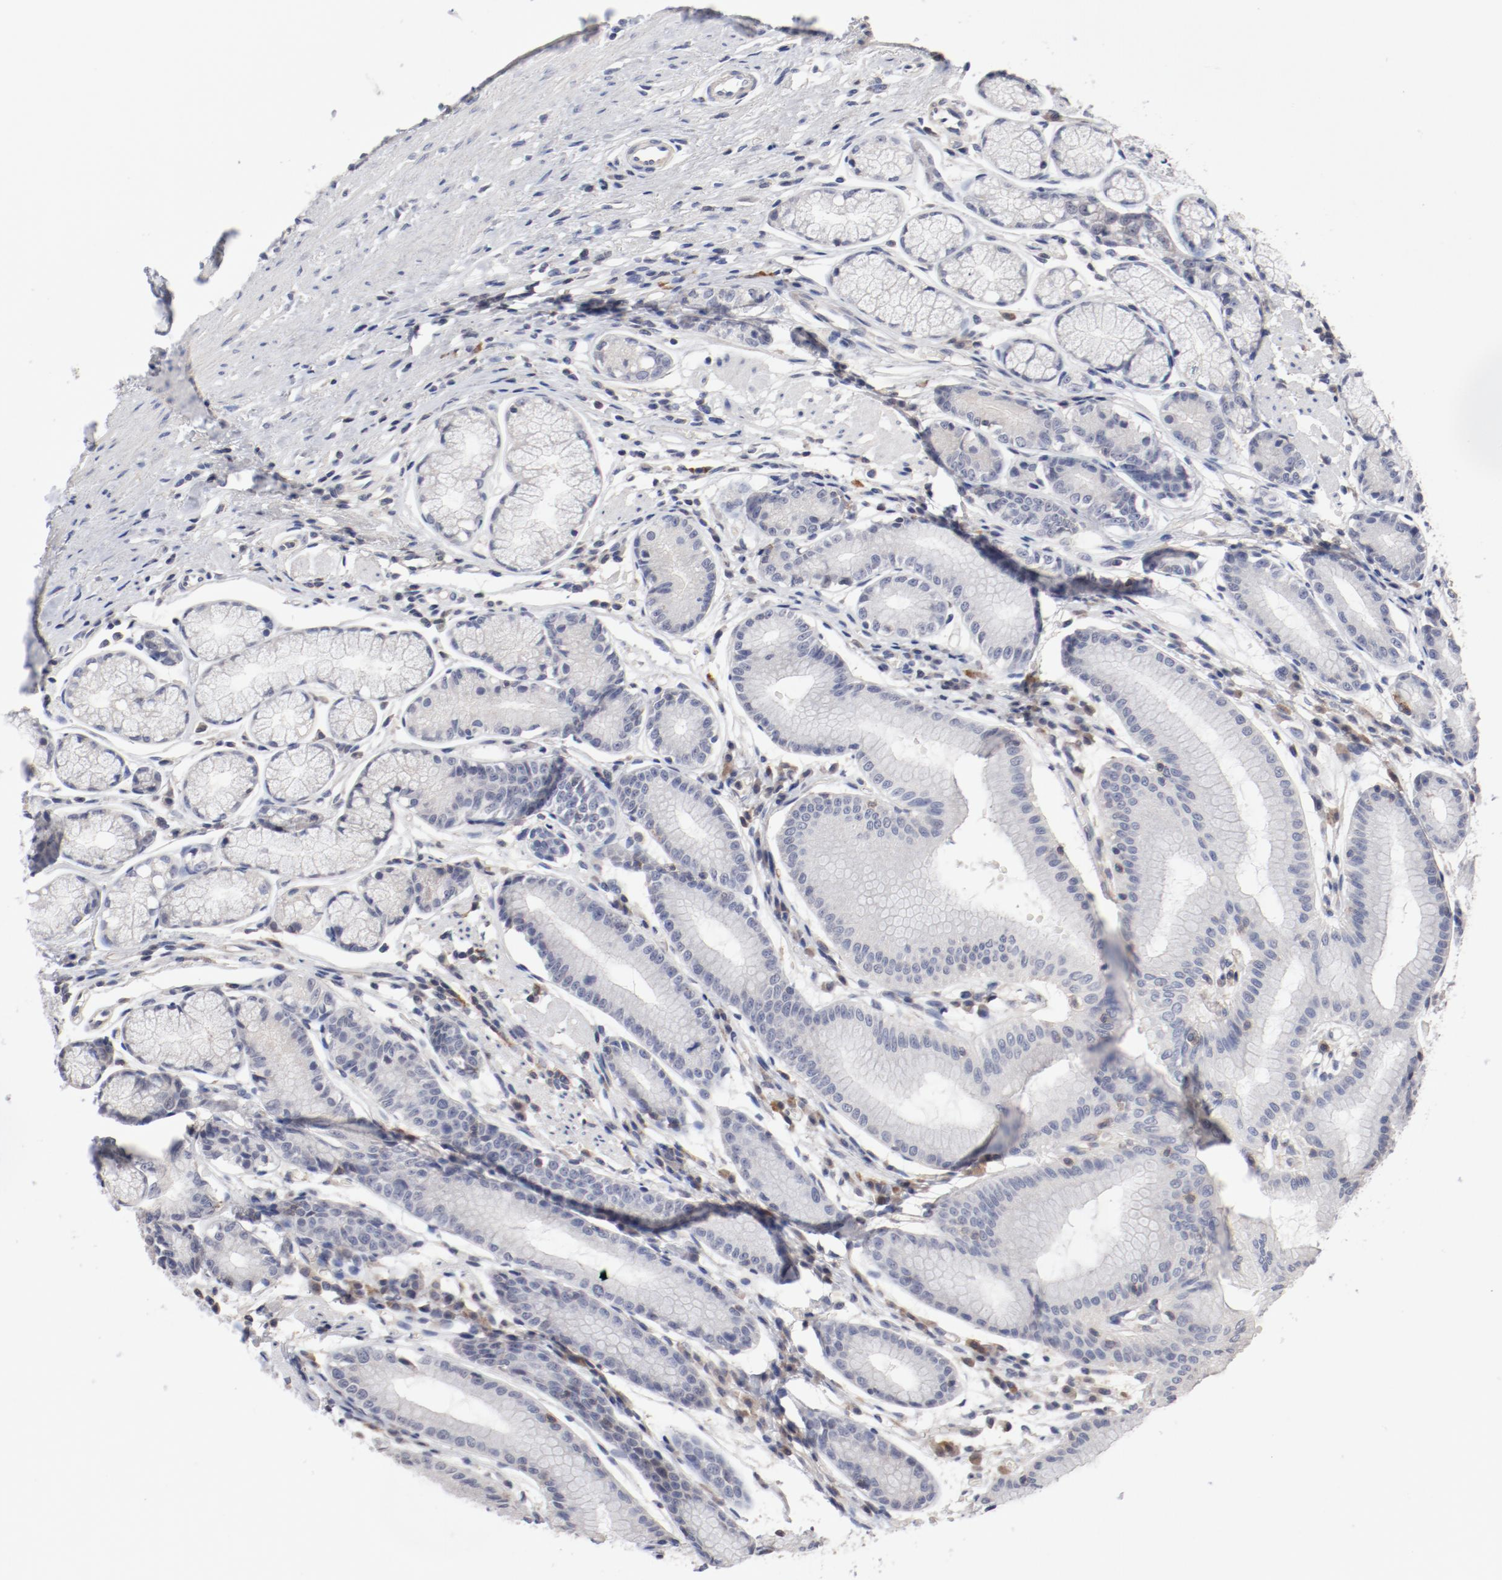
{"staining": {"intensity": "negative", "quantity": "none", "location": "none"}, "tissue": "stomach", "cell_type": "Glandular cells", "image_type": "normal", "snomed": [{"axis": "morphology", "description": "Normal tissue, NOS"}, {"axis": "morphology", "description": "Inflammation, NOS"}, {"axis": "topography", "description": "Stomach, lower"}], "caption": "Immunohistochemistry photomicrograph of unremarkable stomach: stomach stained with DAB (3,3'-diaminobenzidine) reveals no significant protein expression in glandular cells.", "gene": "CBL", "patient": {"sex": "male", "age": 59}}